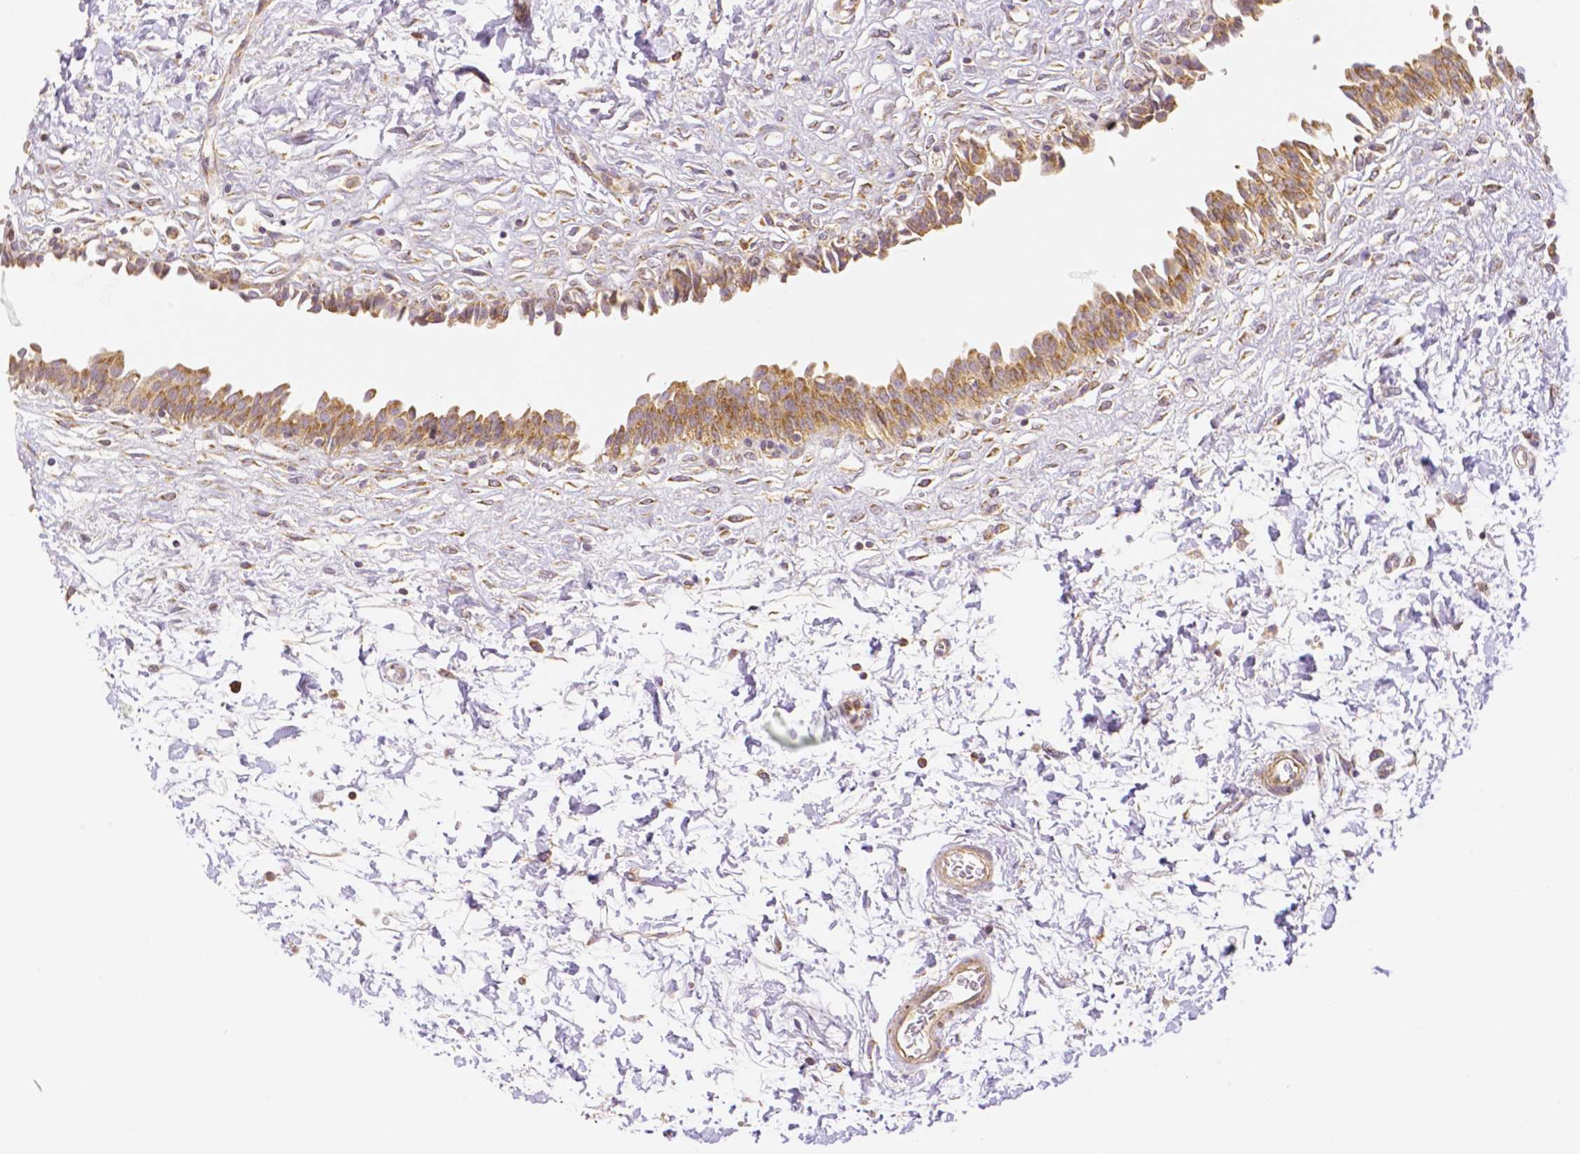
{"staining": {"intensity": "moderate", "quantity": ">75%", "location": "cytoplasmic/membranous"}, "tissue": "urinary bladder", "cell_type": "Urothelial cells", "image_type": "normal", "snomed": [{"axis": "morphology", "description": "Normal tissue, NOS"}, {"axis": "topography", "description": "Urinary bladder"}], "caption": "Immunohistochemistry (IHC) of unremarkable urinary bladder exhibits medium levels of moderate cytoplasmic/membranous staining in approximately >75% of urothelial cells. The staining is performed using DAB brown chromogen to label protein expression. The nuclei are counter-stained blue using hematoxylin.", "gene": "RHOT1", "patient": {"sex": "male", "age": 37}}